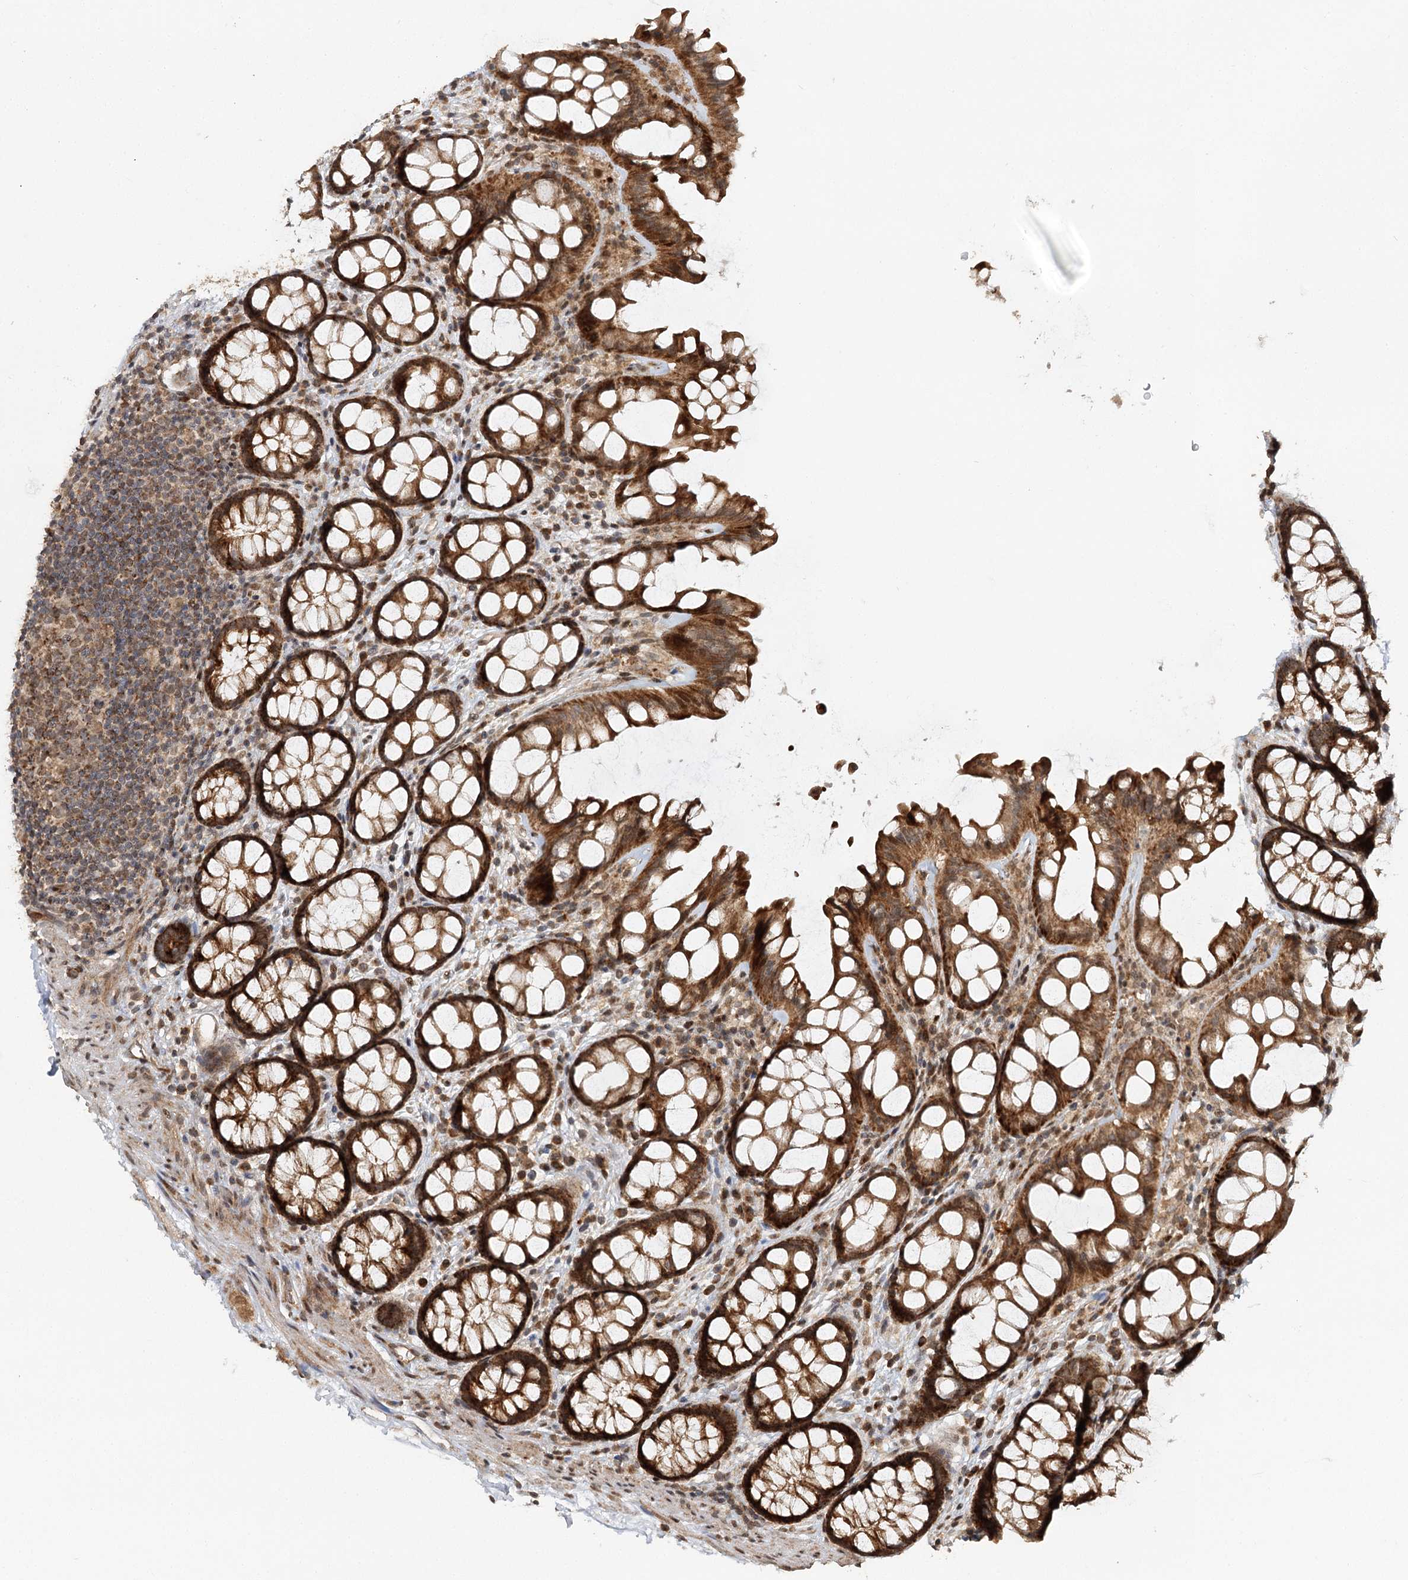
{"staining": {"intensity": "moderate", "quantity": "25%-75%", "location": "cytoplasmic/membranous,nuclear"}, "tissue": "colon", "cell_type": "Endothelial cells", "image_type": "normal", "snomed": [{"axis": "morphology", "description": "Normal tissue, NOS"}, {"axis": "topography", "description": "Colon"}], "caption": "IHC (DAB) staining of normal human colon exhibits moderate cytoplasmic/membranous,nuclear protein staining in approximately 25%-75% of endothelial cells.", "gene": "ZNRF3", "patient": {"sex": "female", "age": 82}}